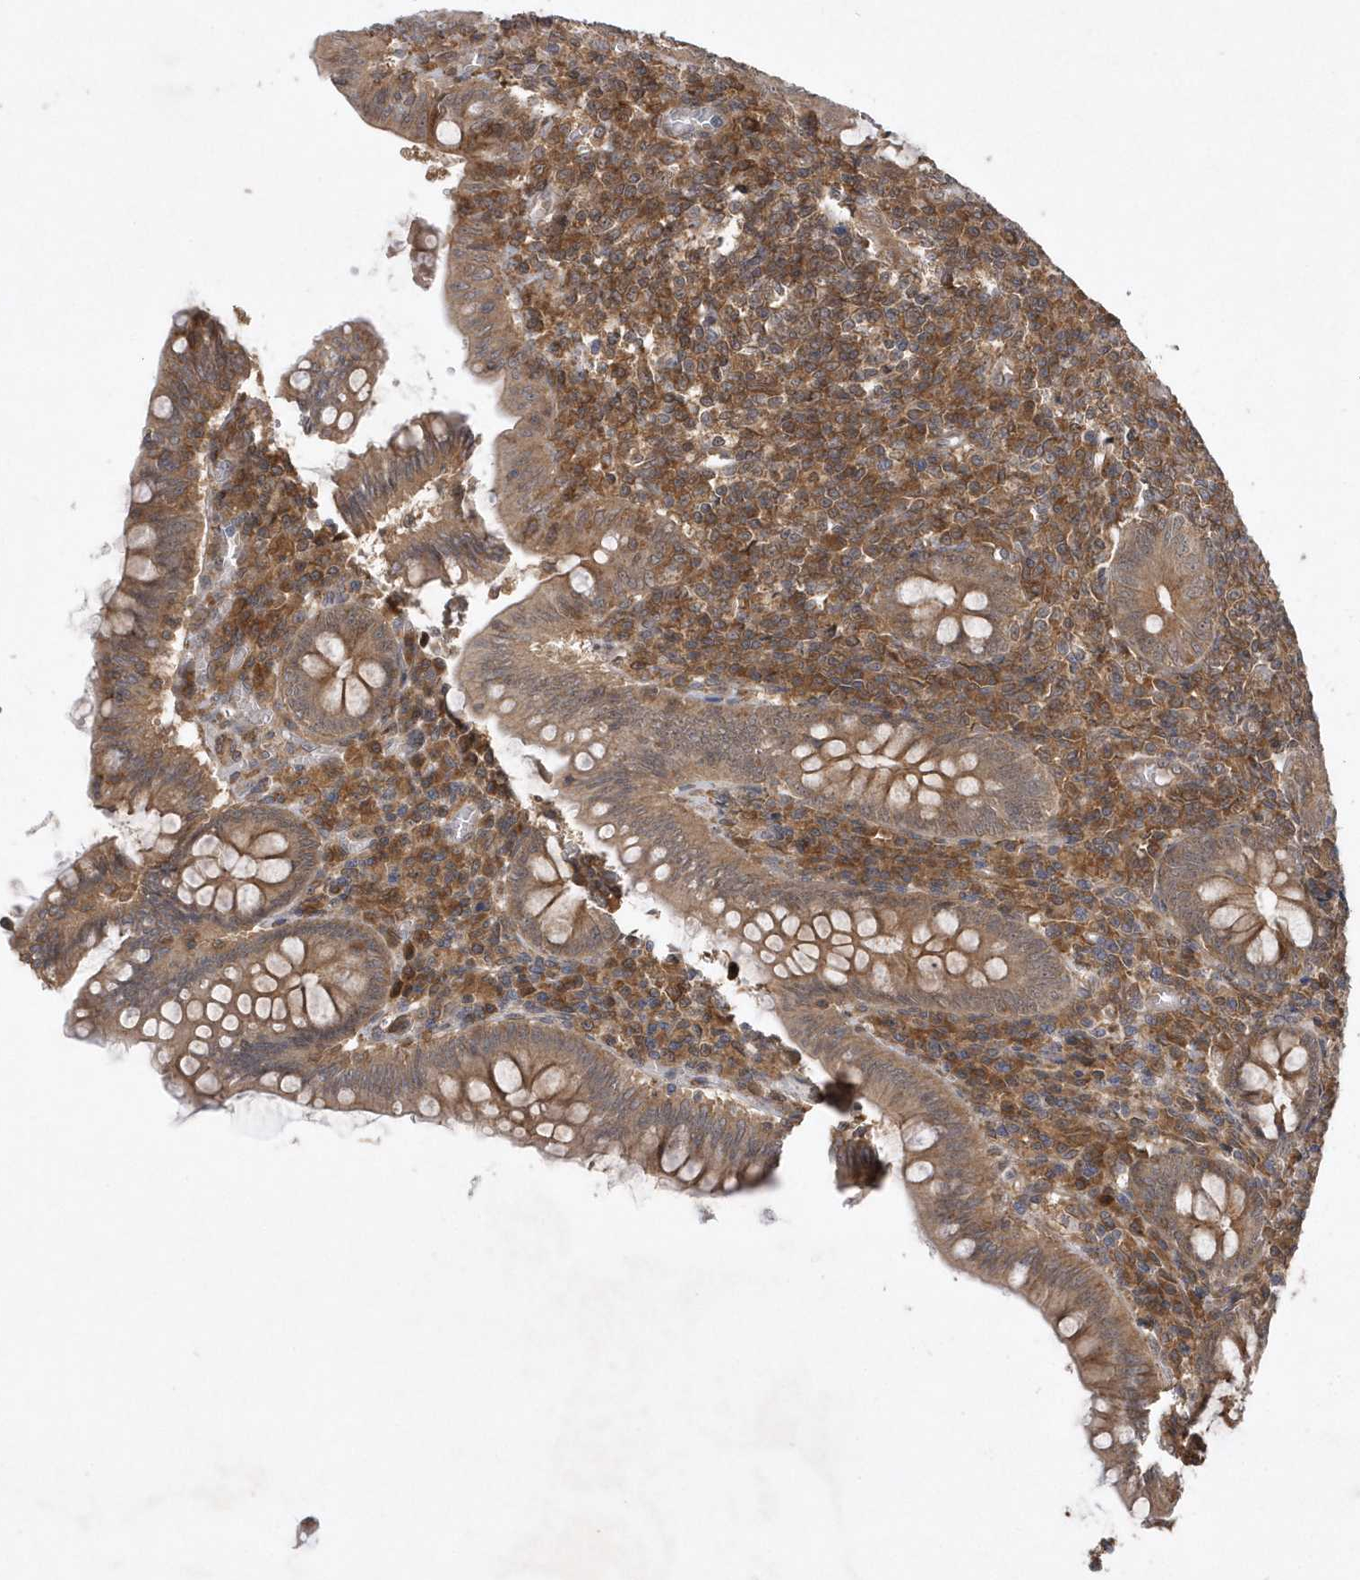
{"staining": {"intensity": "moderate", "quantity": ">75%", "location": "cytoplasmic/membranous"}, "tissue": "appendix", "cell_type": "Glandular cells", "image_type": "normal", "snomed": [{"axis": "morphology", "description": "Normal tissue, NOS"}, {"axis": "topography", "description": "Appendix"}], "caption": "The photomicrograph shows immunohistochemical staining of benign appendix. There is moderate cytoplasmic/membranous positivity is seen in approximately >75% of glandular cells.", "gene": "GFM2", "patient": {"sex": "male", "age": 14}}